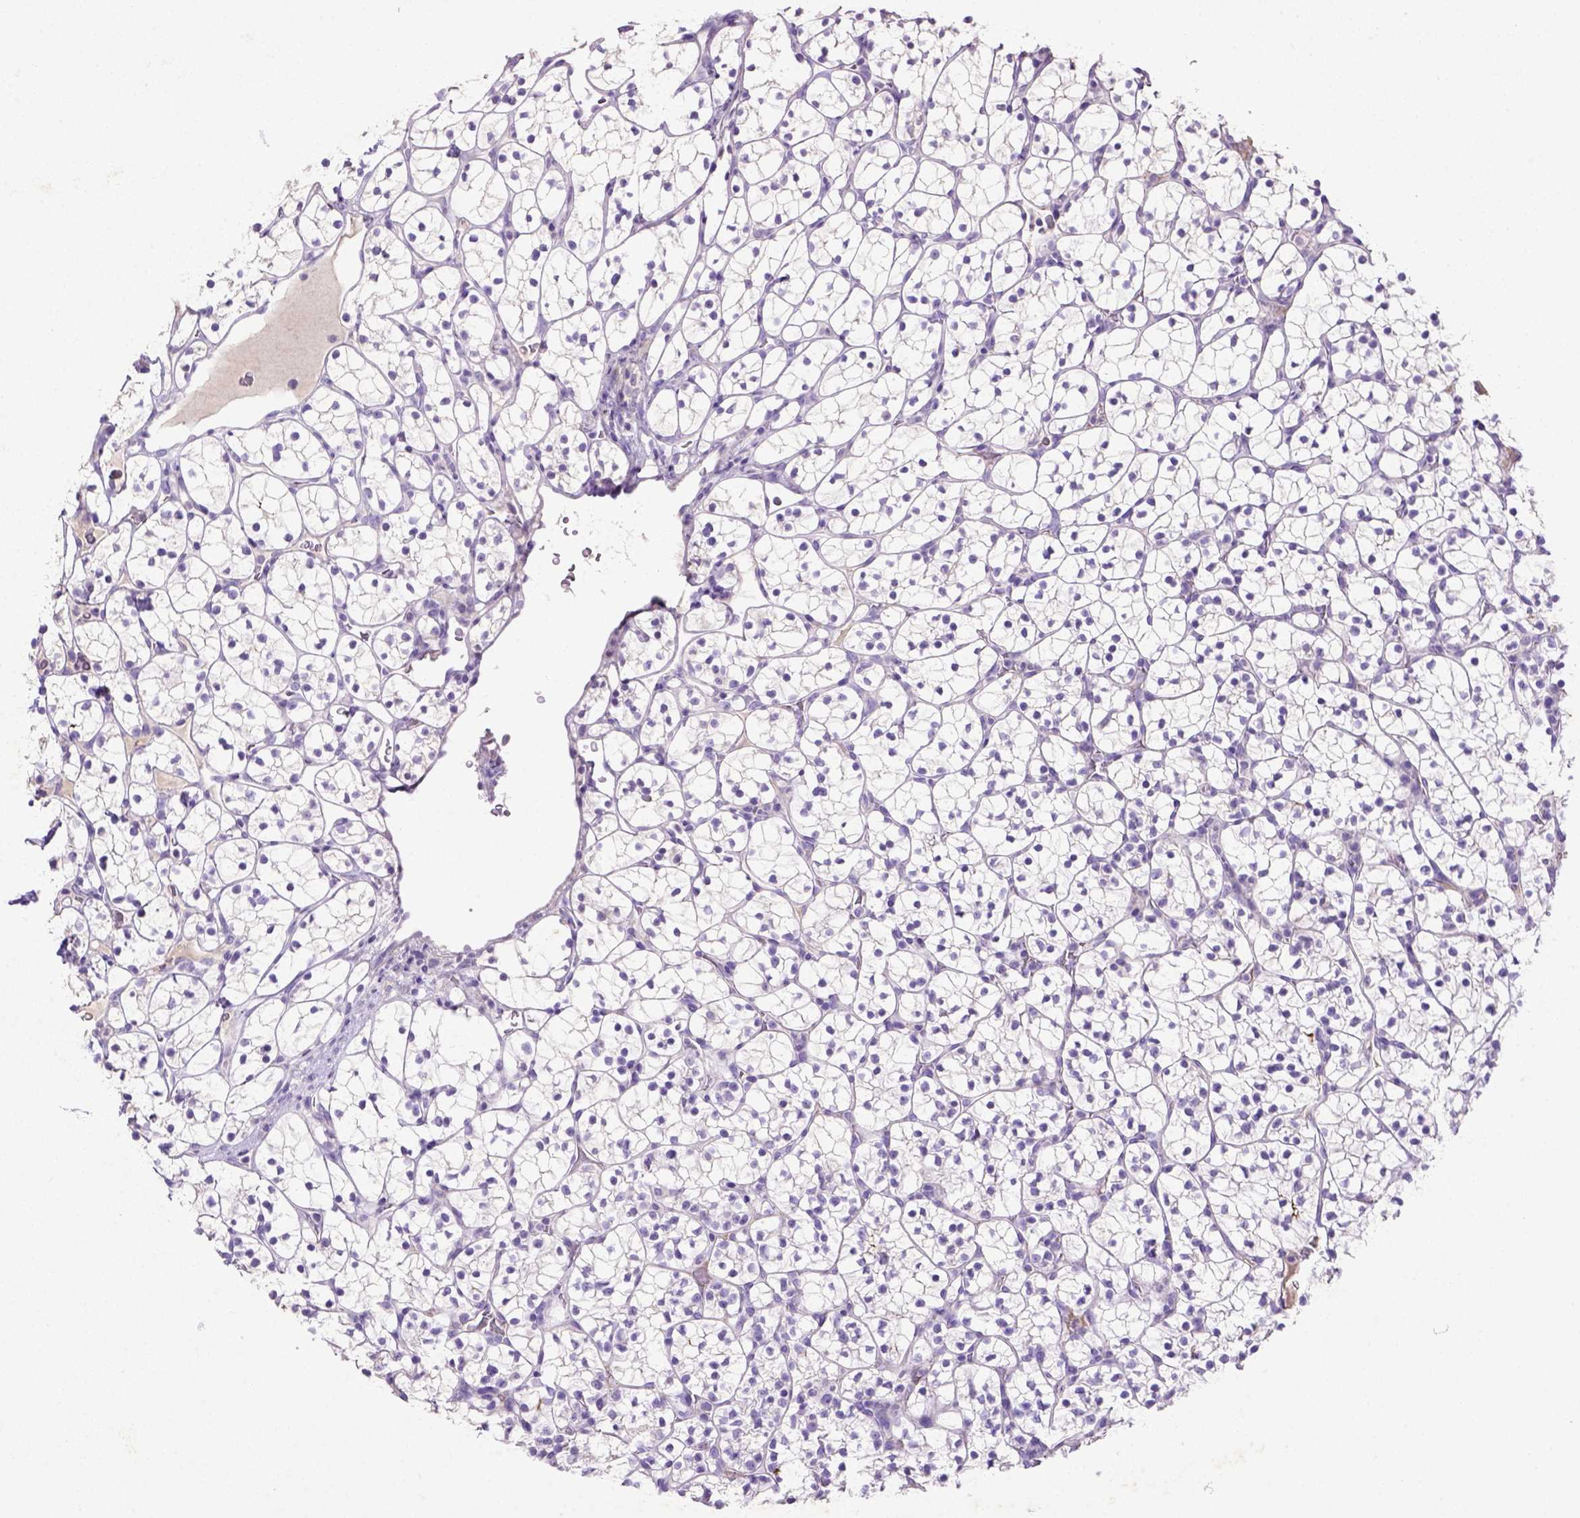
{"staining": {"intensity": "negative", "quantity": "none", "location": "none"}, "tissue": "renal cancer", "cell_type": "Tumor cells", "image_type": "cancer", "snomed": [{"axis": "morphology", "description": "Adenocarcinoma, NOS"}, {"axis": "topography", "description": "Kidney"}], "caption": "High power microscopy micrograph of an immunohistochemistry (IHC) histopathology image of adenocarcinoma (renal), revealing no significant staining in tumor cells.", "gene": "NUDT2", "patient": {"sex": "female", "age": 89}}